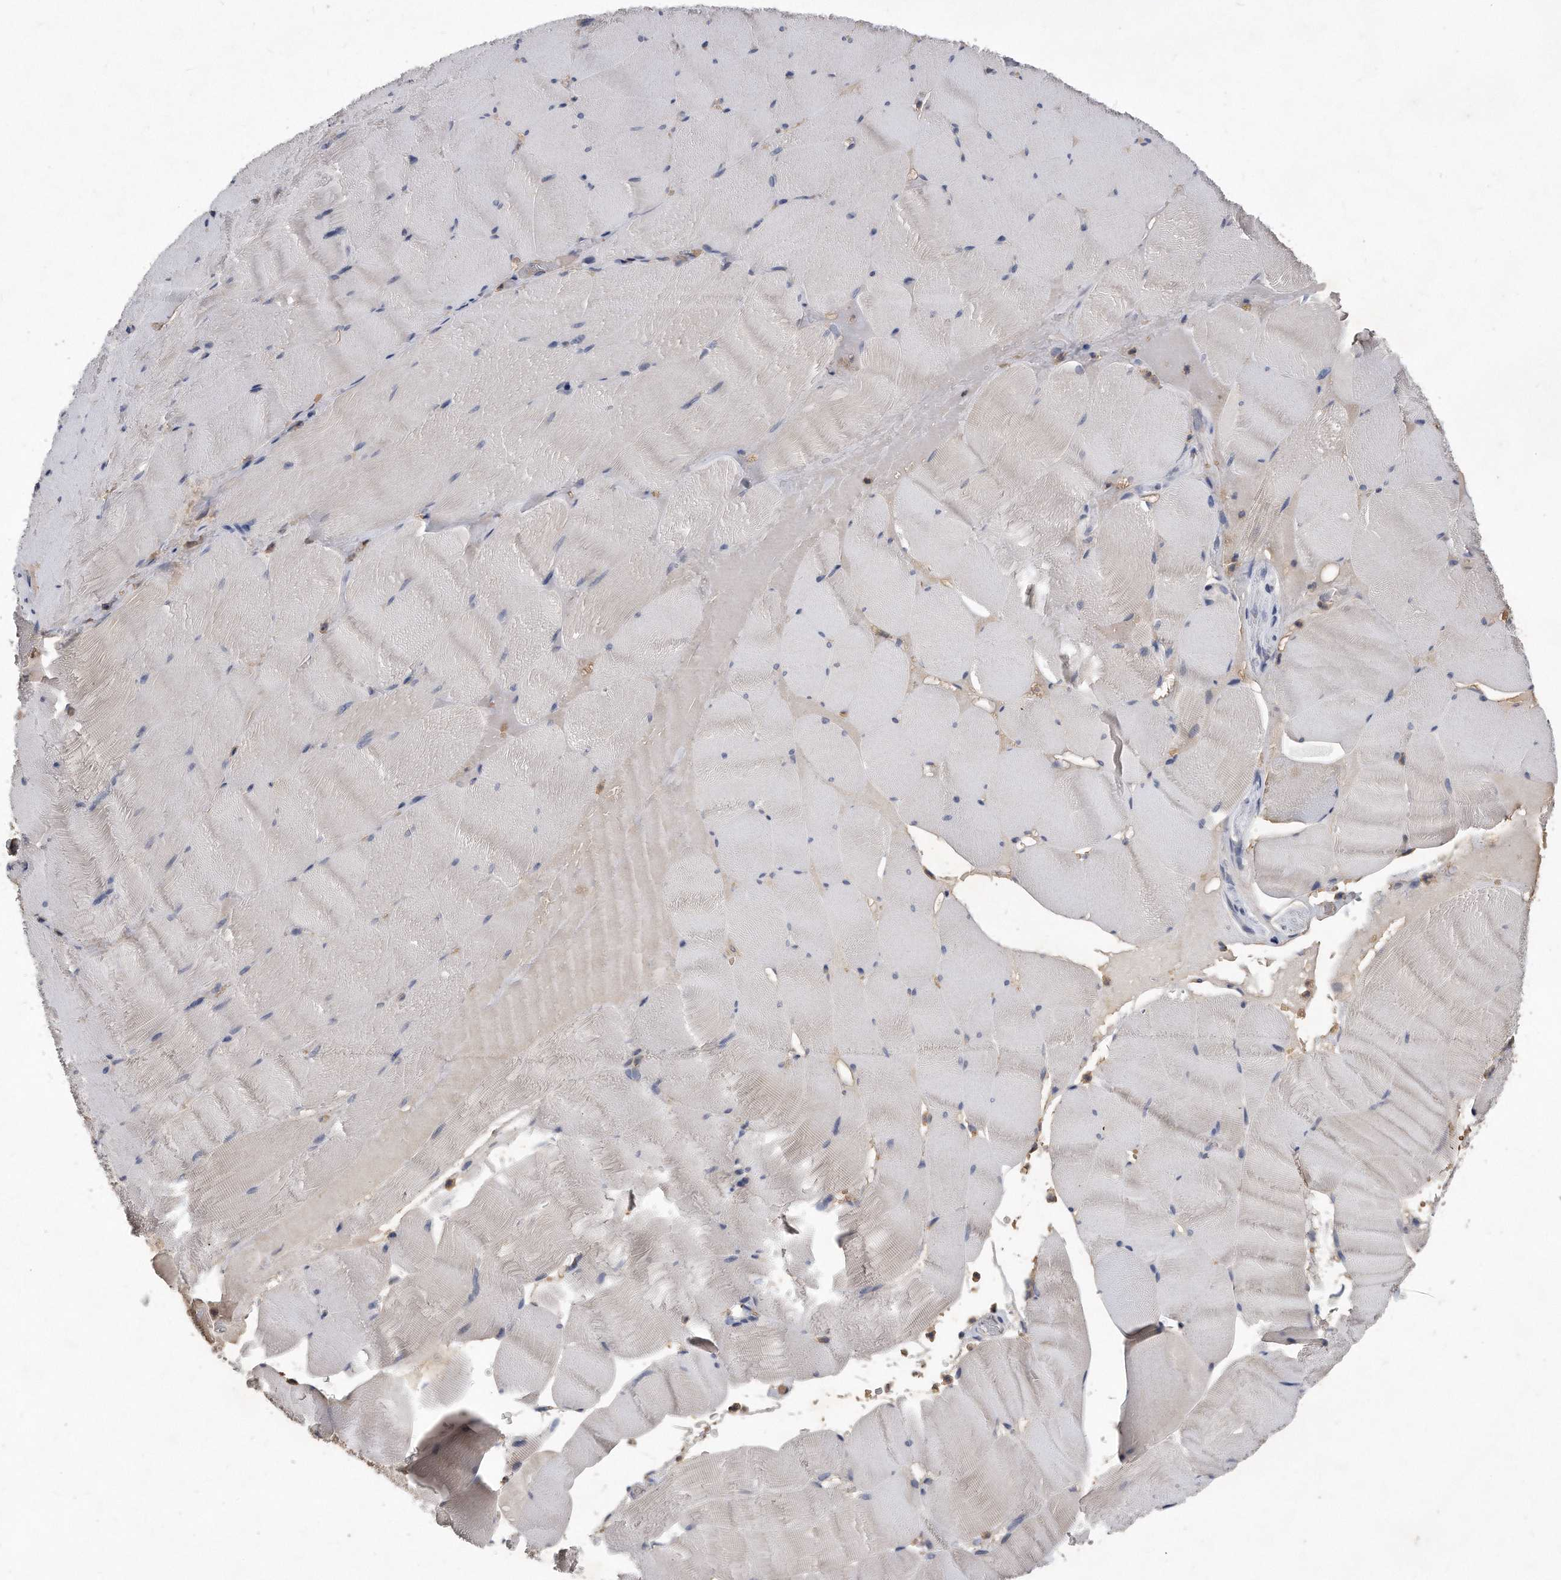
{"staining": {"intensity": "weak", "quantity": "<25%", "location": "cytoplasmic/membranous"}, "tissue": "skeletal muscle", "cell_type": "Myocytes", "image_type": "normal", "snomed": [{"axis": "morphology", "description": "Normal tissue, NOS"}, {"axis": "topography", "description": "Skeletal muscle"}], "caption": "Benign skeletal muscle was stained to show a protein in brown. There is no significant staining in myocytes. (DAB (3,3'-diaminobenzidine) IHC visualized using brightfield microscopy, high magnification).", "gene": "HOMER3", "patient": {"sex": "male", "age": 62}}